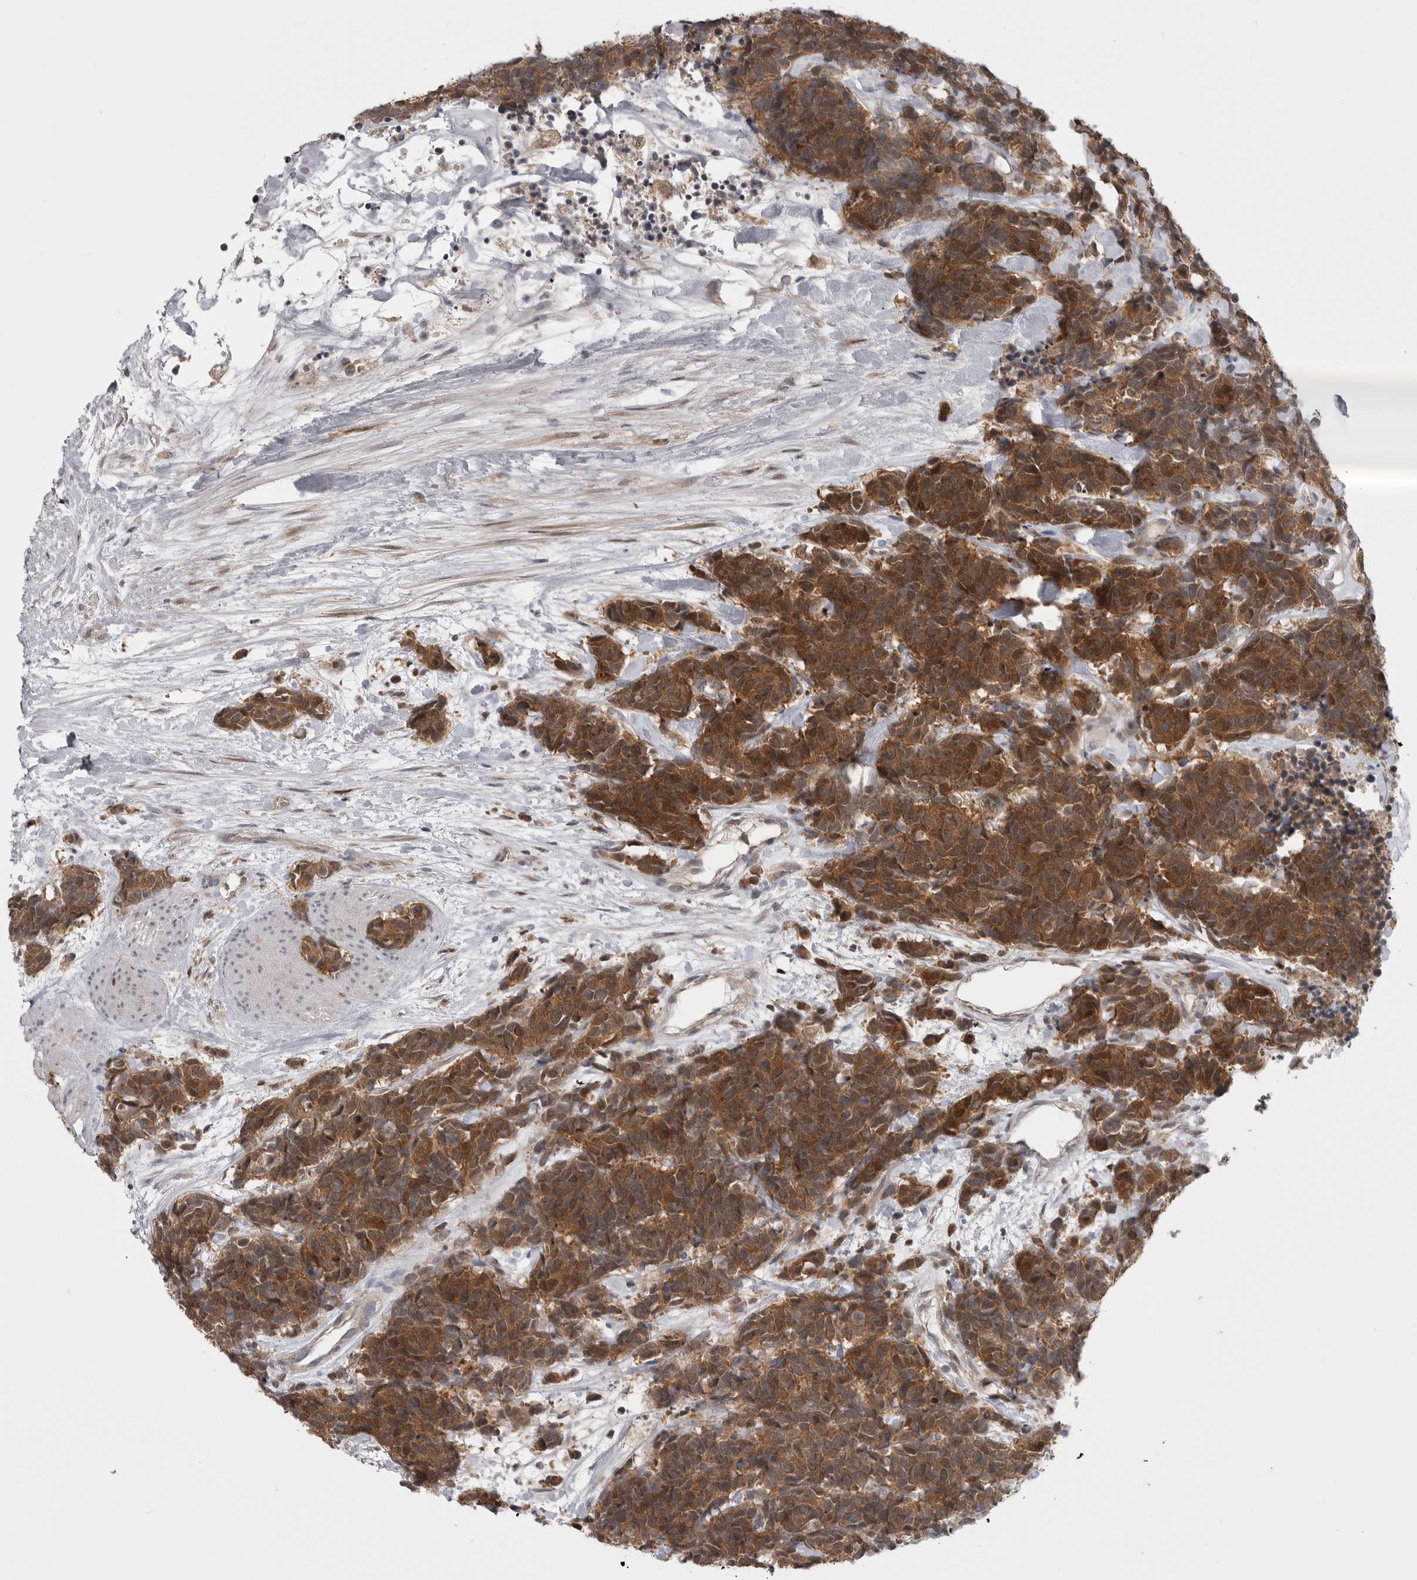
{"staining": {"intensity": "moderate", "quantity": ">75%", "location": "cytoplasmic/membranous,nuclear"}, "tissue": "carcinoid", "cell_type": "Tumor cells", "image_type": "cancer", "snomed": [{"axis": "morphology", "description": "Carcinoma, NOS"}, {"axis": "morphology", "description": "Carcinoid, malignant, NOS"}, {"axis": "topography", "description": "Urinary bladder"}], "caption": "Immunohistochemistry histopathology image of neoplastic tissue: carcinoma stained using immunohistochemistry displays medium levels of moderate protein expression localized specifically in the cytoplasmic/membranous and nuclear of tumor cells, appearing as a cytoplasmic/membranous and nuclear brown color.", "gene": "MAPK13", "patient": {"sex": "male", "age": 57}}